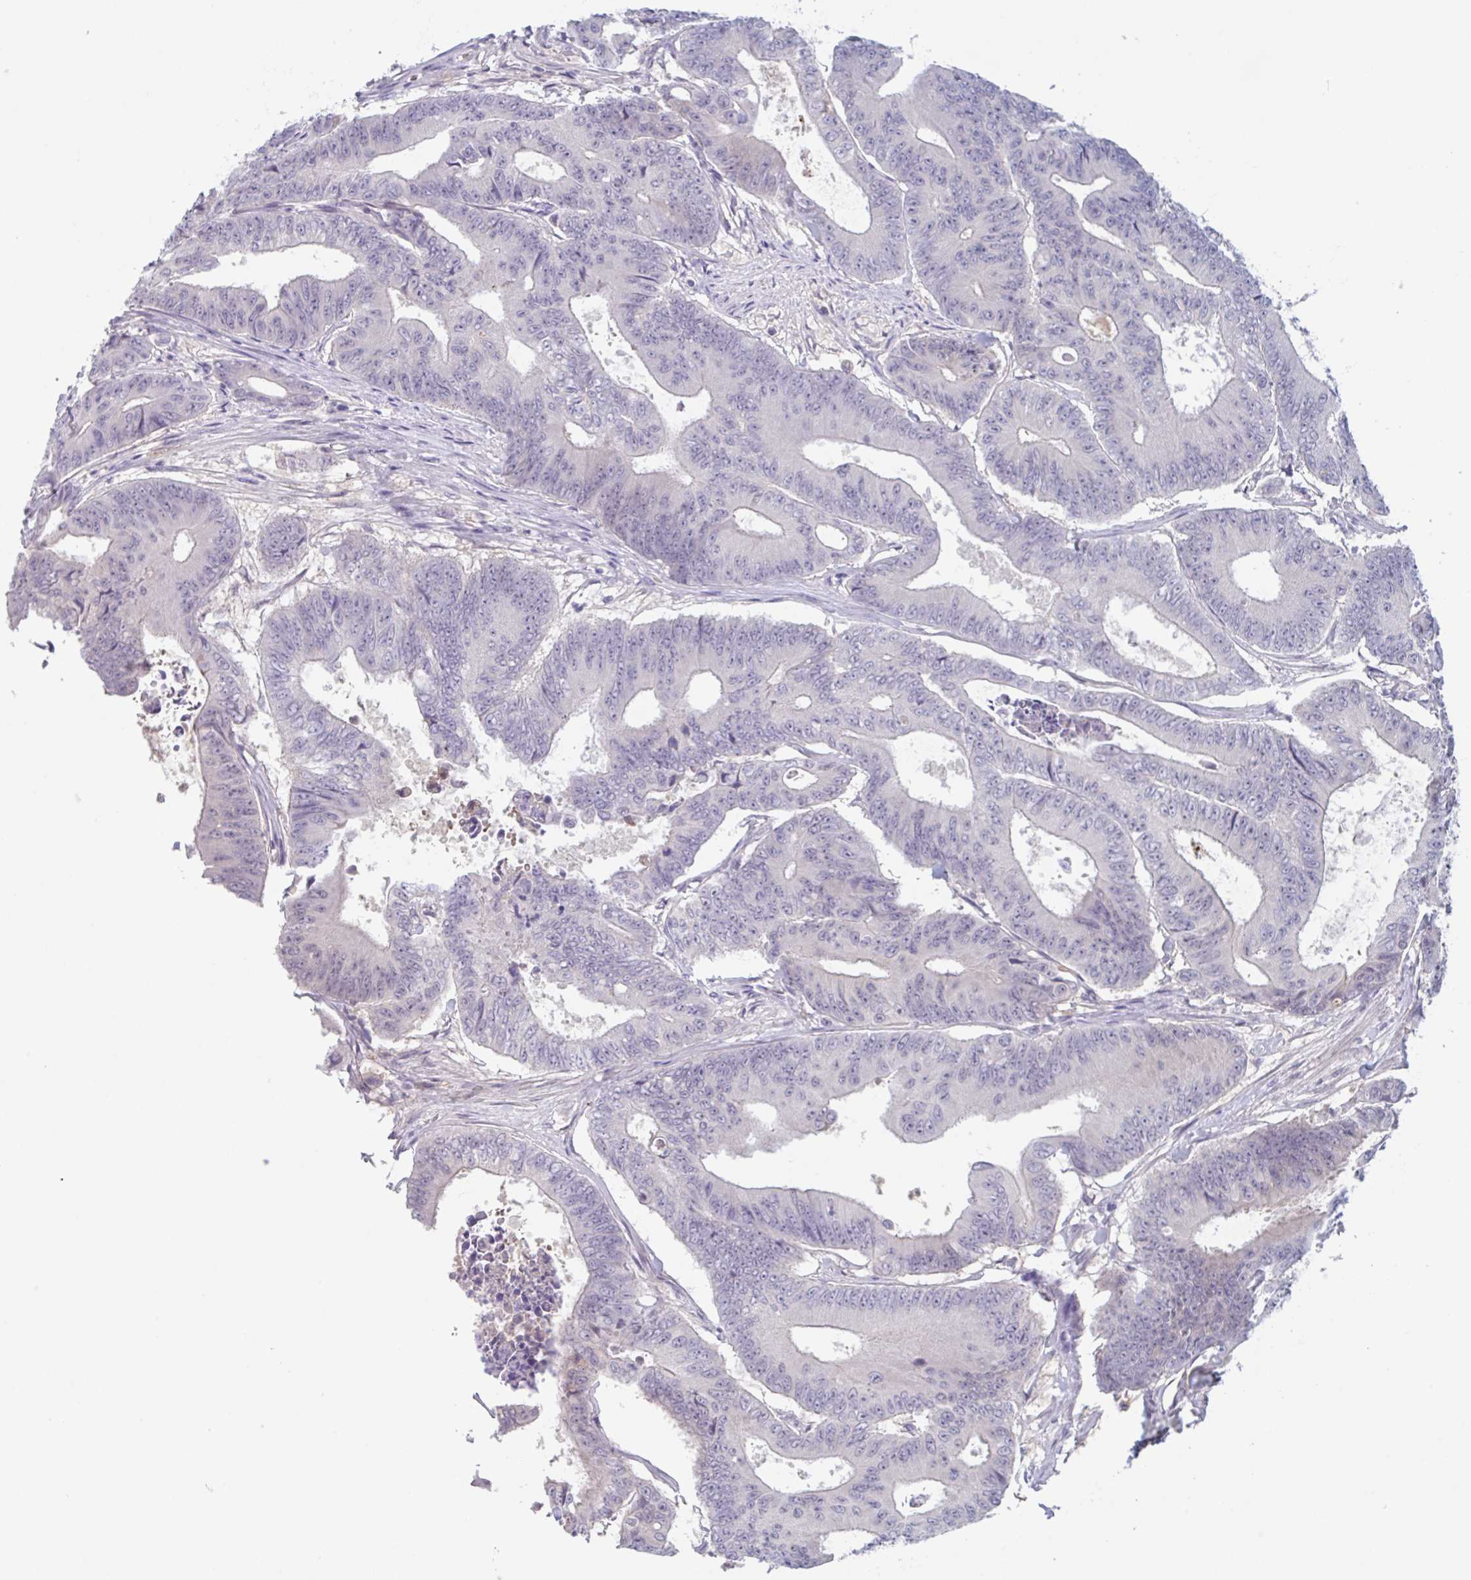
{"staining": {"intensity": "negative", "quantity": "none", "location": "none"}, "tissue": "colorectal cancer", "cell_type": "Tumor cells", "image_type": "cancer", "snomed": [{"axis": "morphology", "description": "Adenocarcinoma, NOS"}, {"axis": "topography", "description": "Colon"}], "caption": "The image demonstrates no staining of tumor cells in adenocarcinoma (colorectal). (Stains: DAB IHC with hematoxylin counter stain, Microscopy: brightfield microscopy at high magnification).", "gene": "RHAG", "patient": {"sex": "female", "age": 48}}